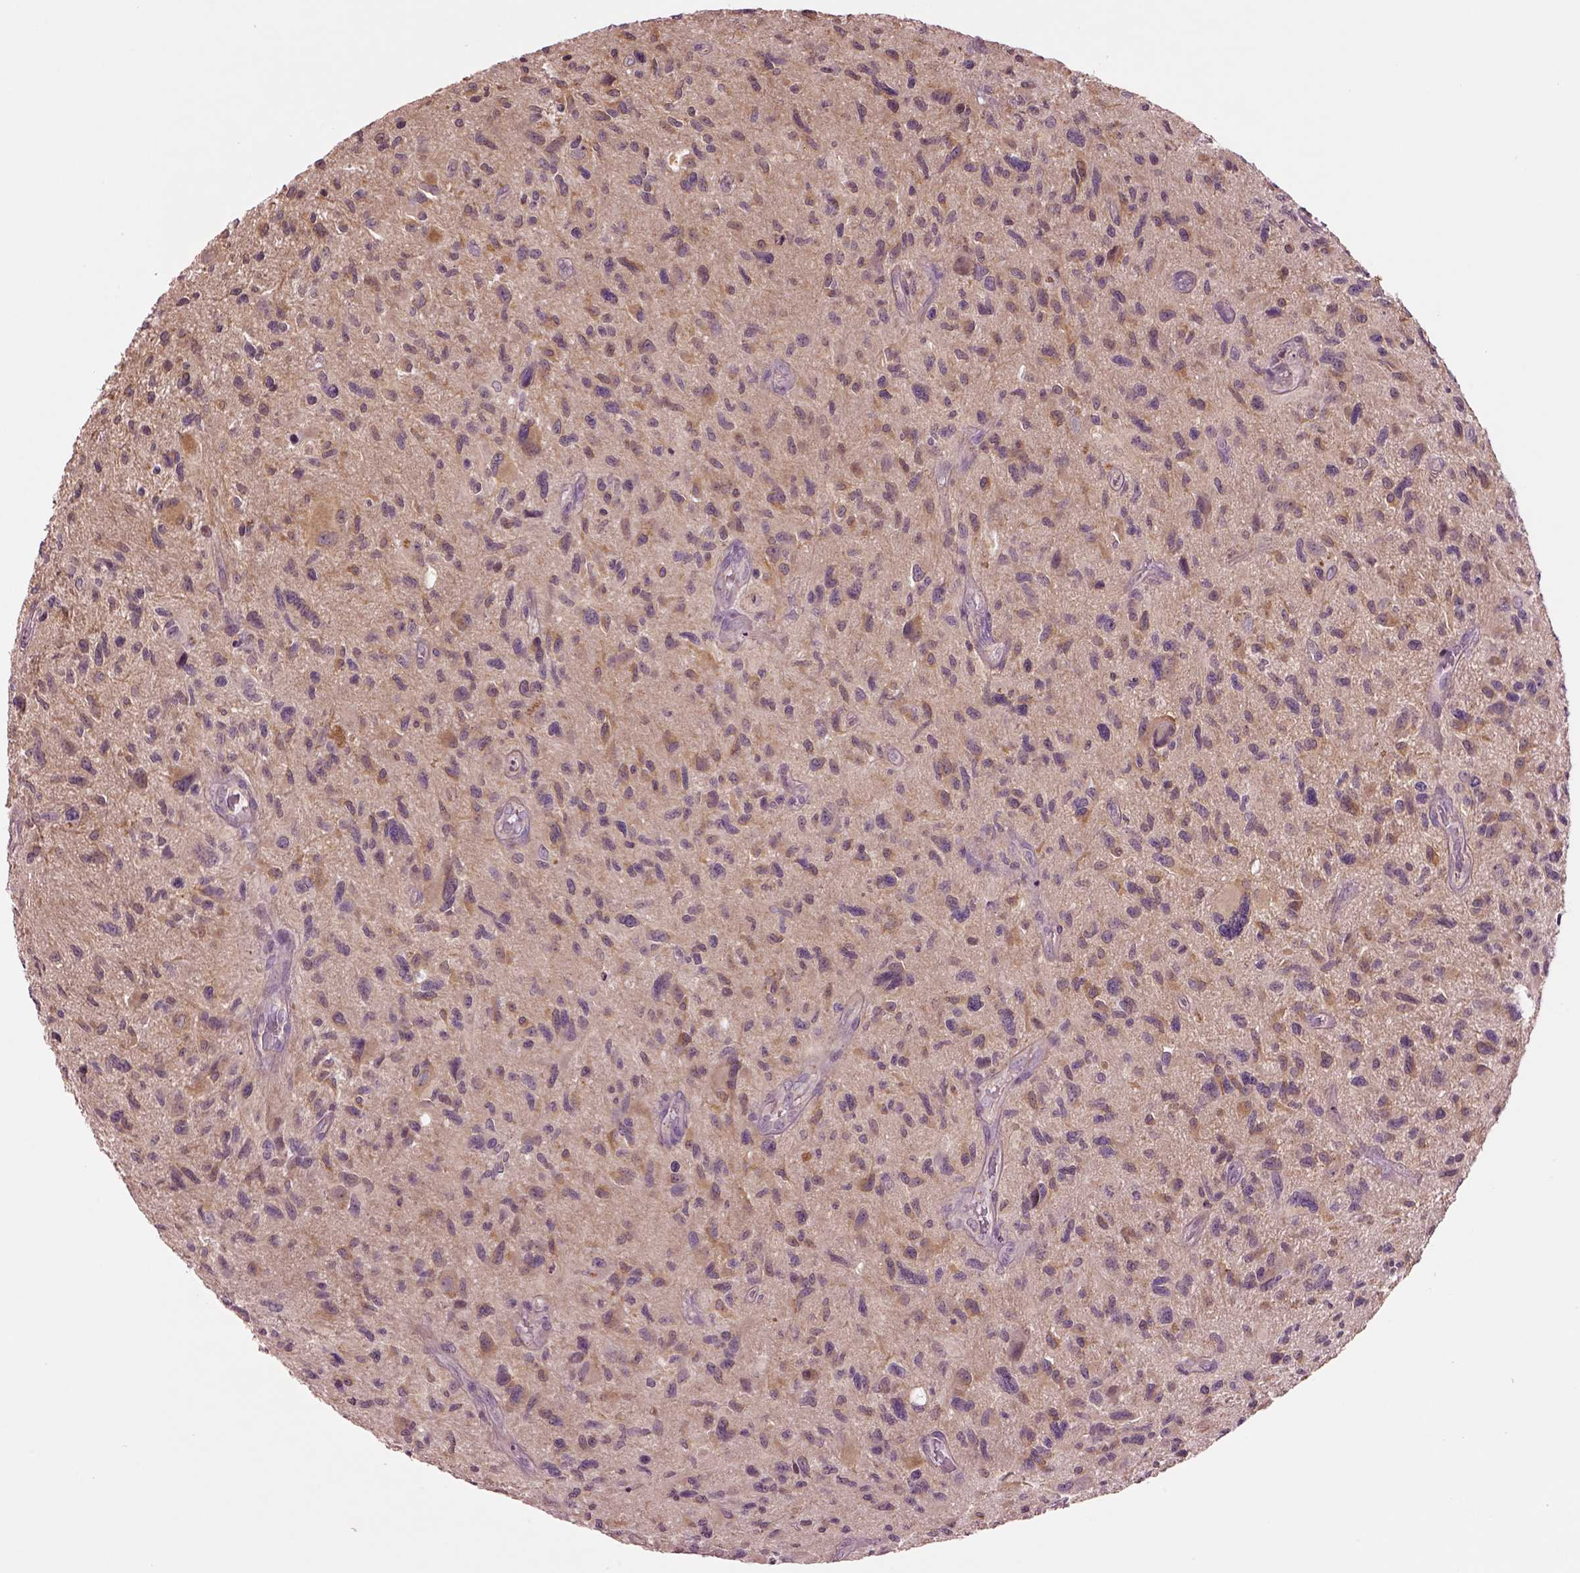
{"staining": {"intensity": "weak", "quantity": "25%-75%", "location": "cytoplasmic/membranous"}, "tissue": "glioma", "cell_type": "Tumor cells", "image_type": "cancer", "snomed": [{"axis": "morphology", "description": "Glioma, malignant, NOS"}, {"axis": "morphology", "description": "Glioma, malignant, High grade"}, {"axis": "topography", "description": "Brain"}], "caption": "Malignant glioma (high-grade) stained for a protein (brown) exhibits weak cytoplasmic/membranous positive expression in about 25%-75% of tumor cells.", "gene": "MTHFS", "patient": {"sex": "female", "age": 71}}